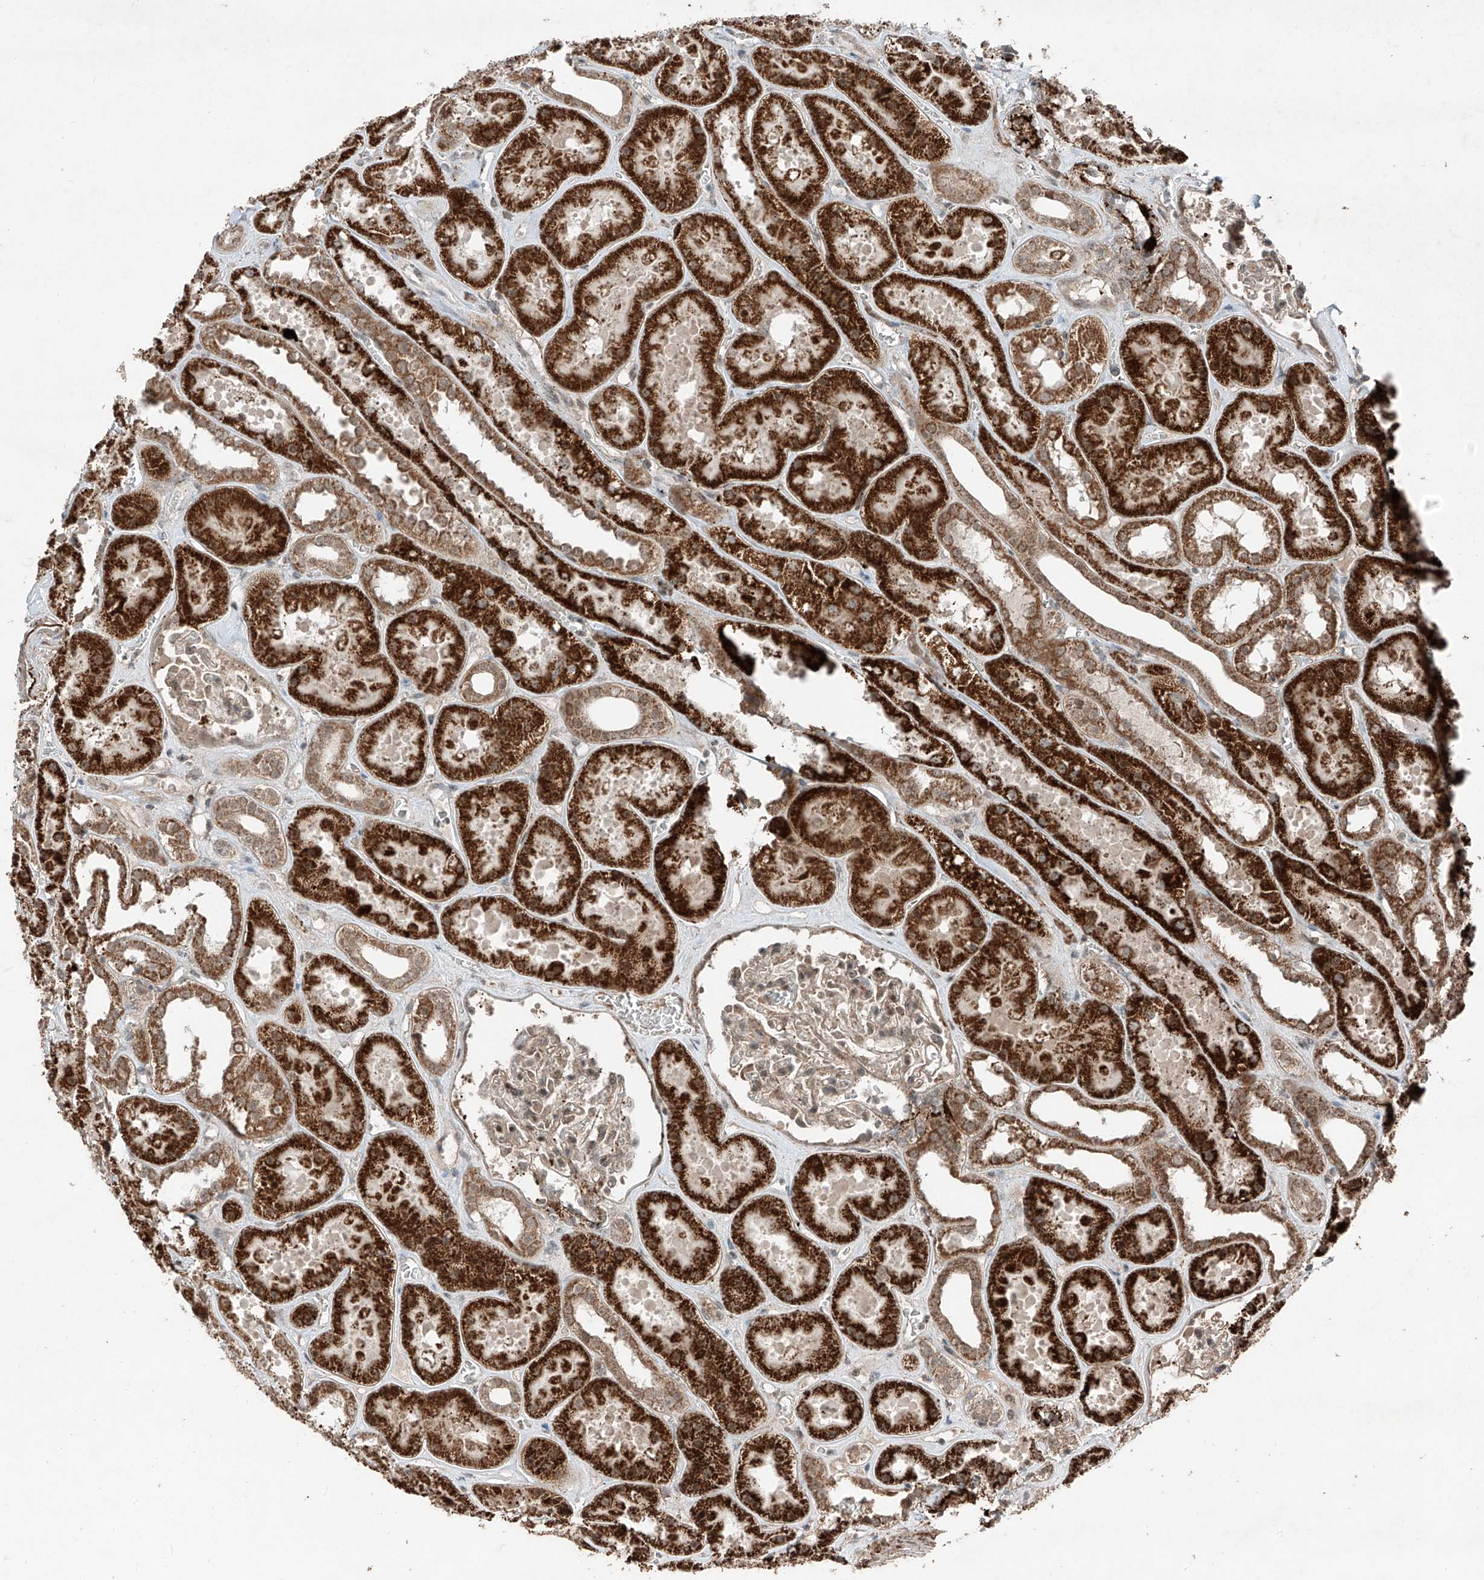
{"staining": {"intensity": "weak", "quantity": "25%-75%", "location": "cytoplasmic/membranous"}, "tissue": "kidney", "cell_type": "Cells in glomeruli", "image_type": "normal", "snomed": [{"axis": "morphology", "description": "Normal tissue, NOS"}, {"axis": "topography", "description": "Kidney"}], "caption": "Cells in glomeruli exhibit weak cytoplasmic/membranous staining in about 25%-75% of cells in benign kidney. Immunohistochemistry stains the protein of interest in brown and the nuclei are stained blue.", "gene": "ZNF620", "patient": {"sex": "female", "age": 41}}